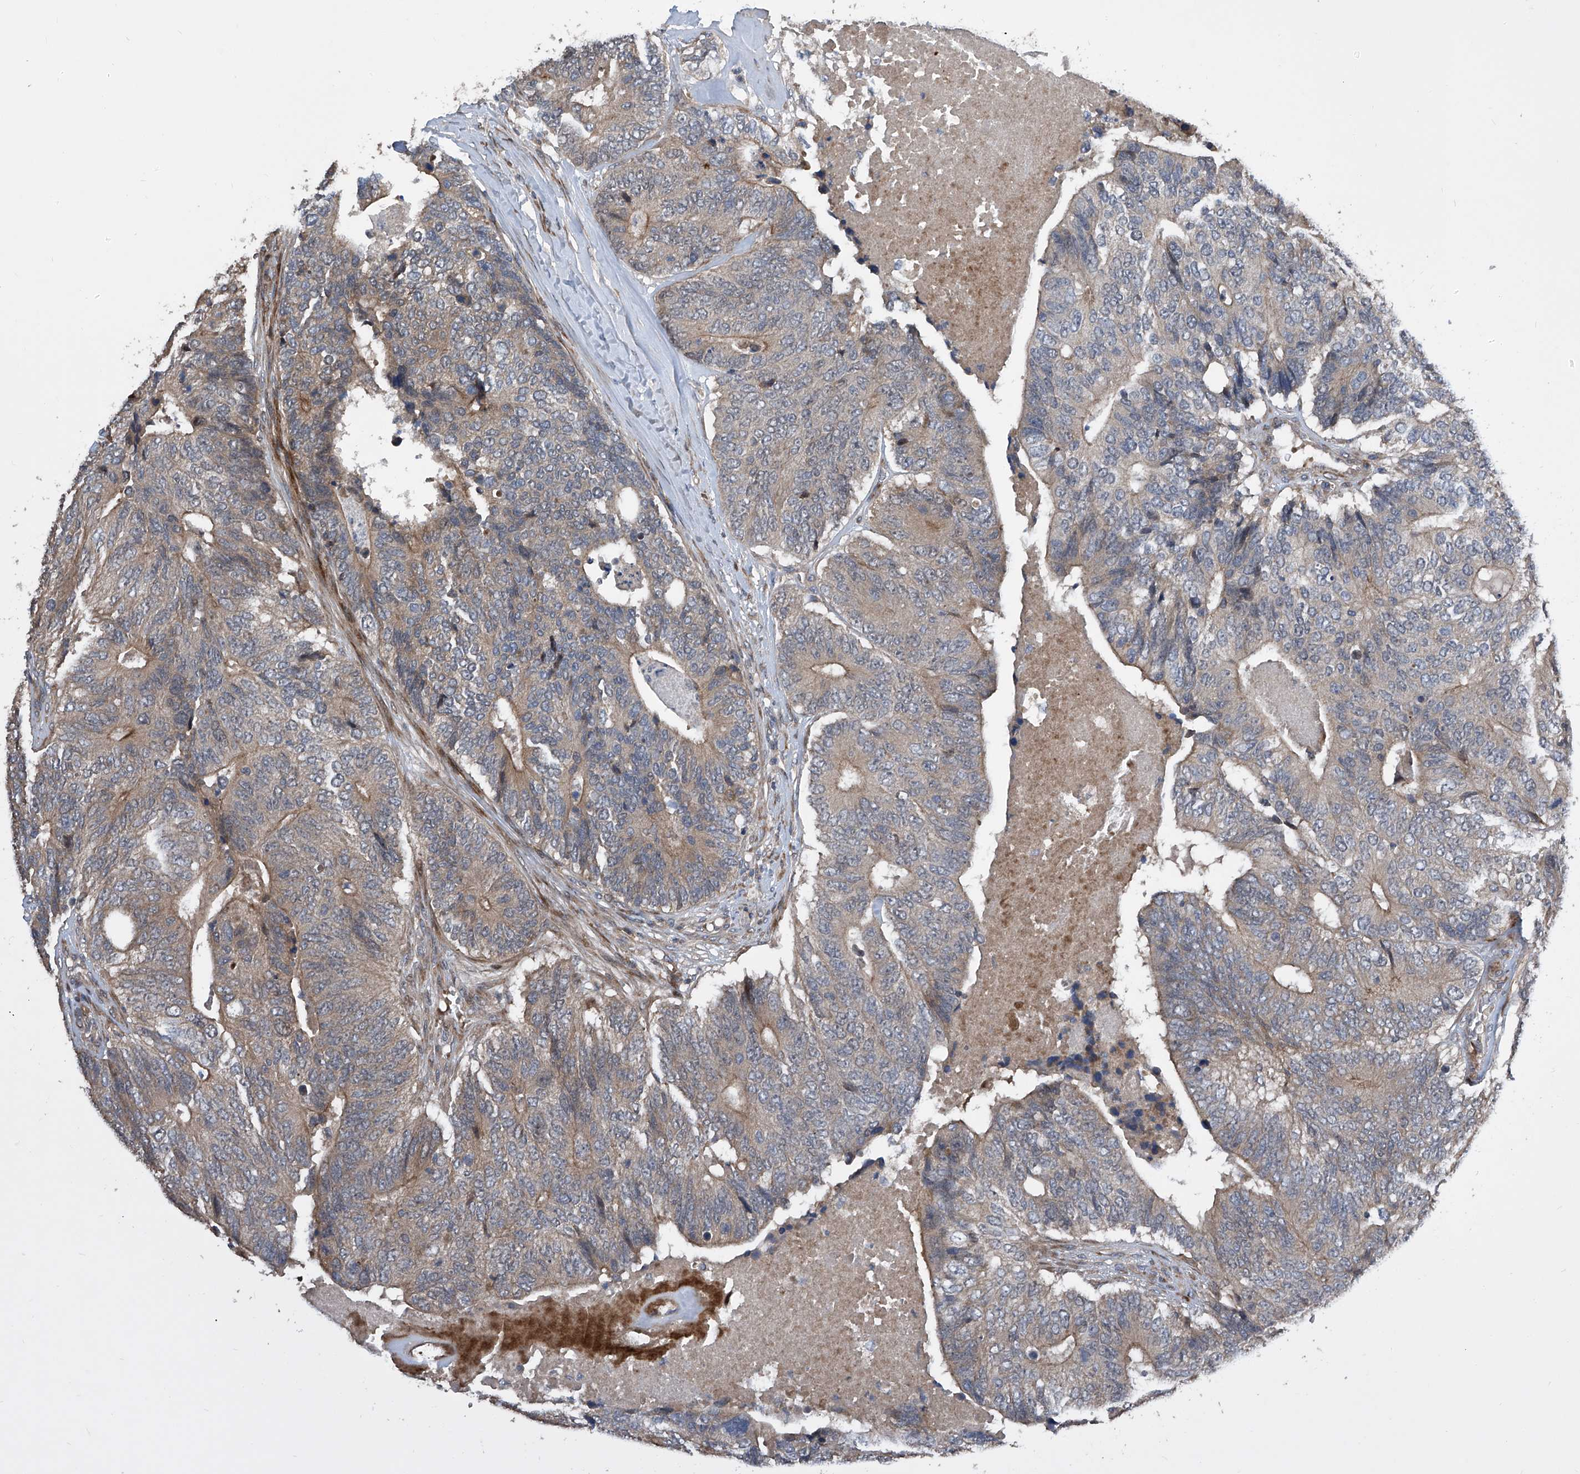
{"staining": {"intensity": "weak", "quantity": "25%-75%", "location": "cytoplasmic/membranous"}, "tissue": "colorectal cancer", "cell_type": "Tumor cells", "image_type": "cancer", "snomed": [{"axis": "morphology", "description": "Adenocarcinoma, NOS"}, {"axis": "topography", "description": "Colon"}], "caption": "Weak cytoplasmic/membranous expression is present in approximately 25%-75% of tumor cells in colorectal cancer (adenocarcinoma).", "gene": "USF3", "patient": {"sex": "female", "age": 67}}